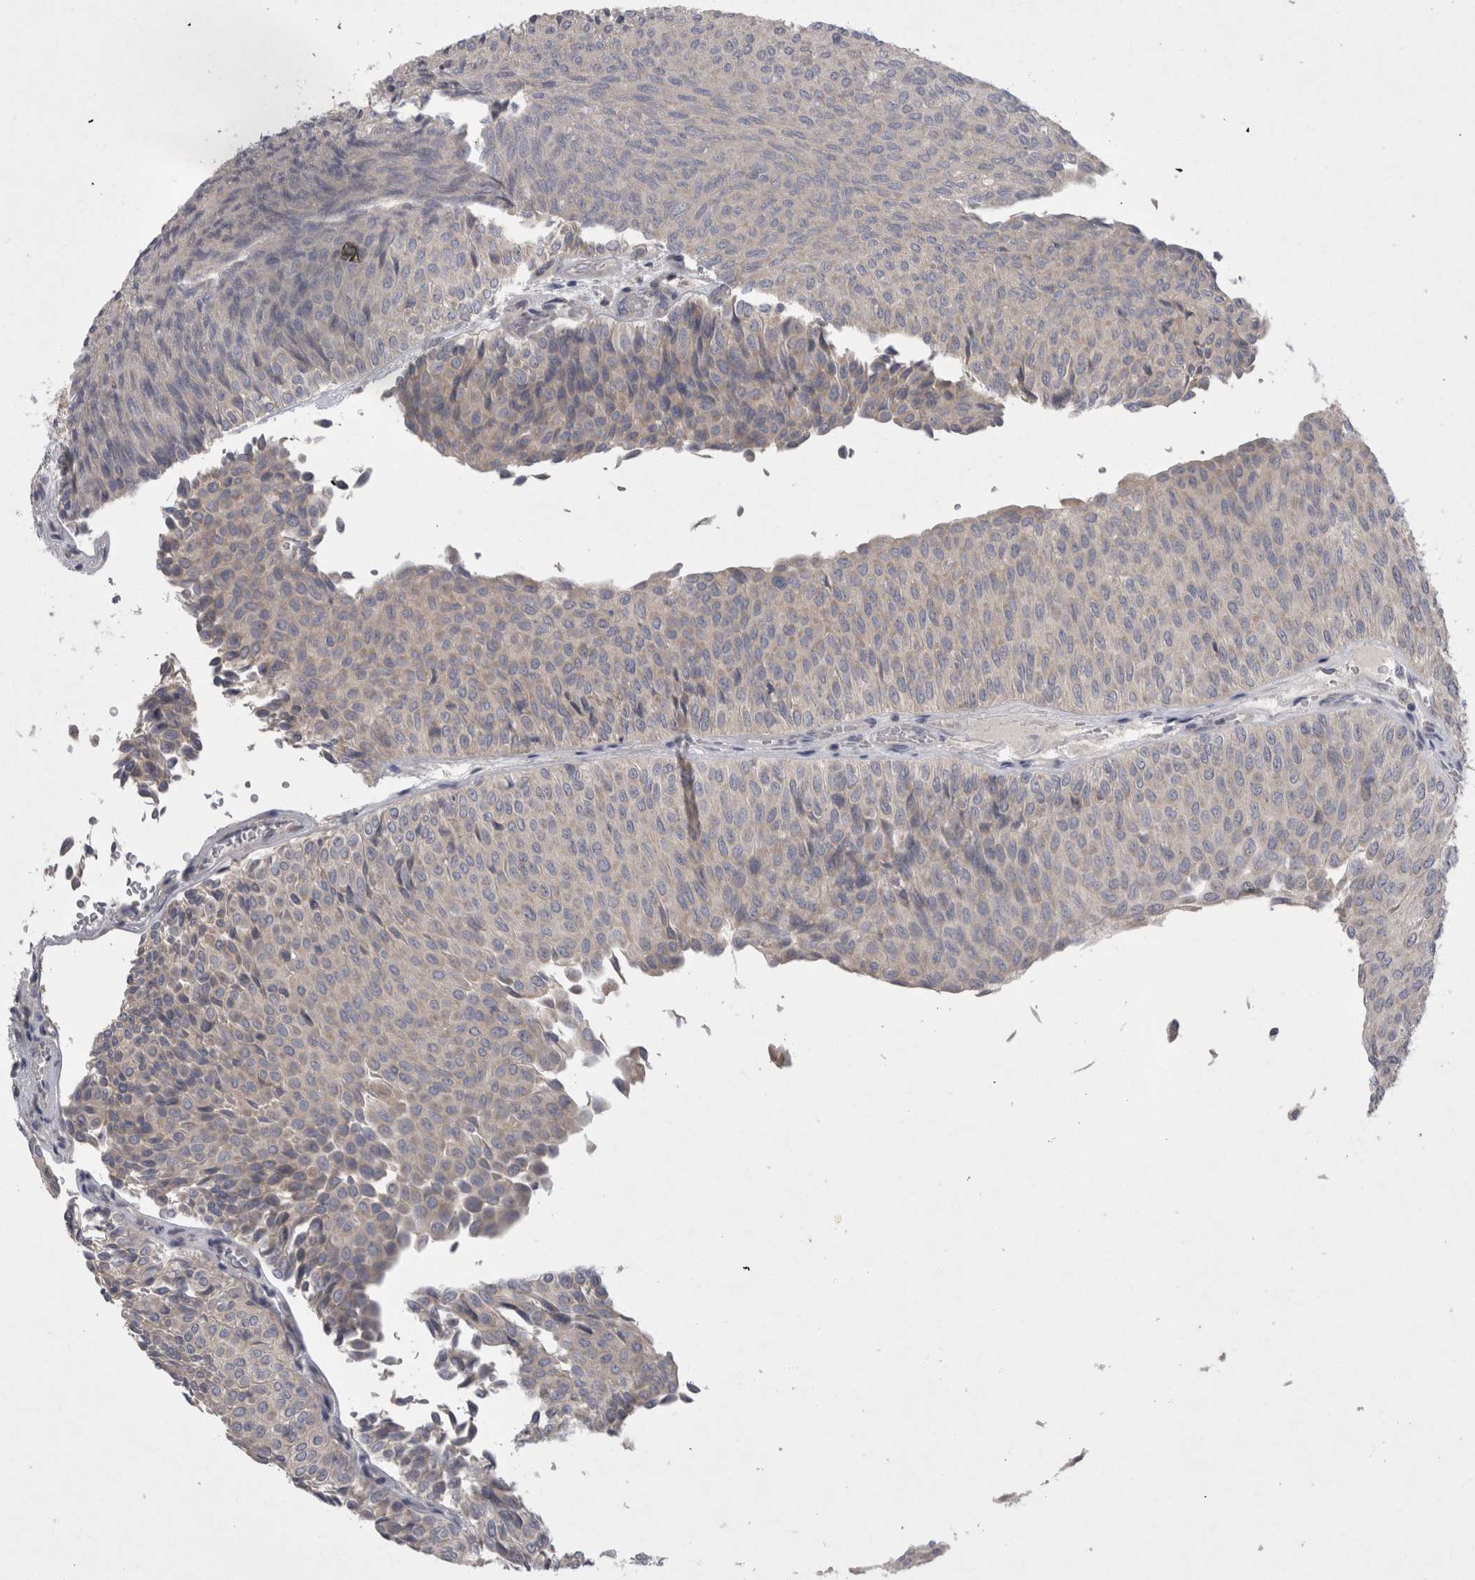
{"staining": {"intensity": "negative", "quantity": "none", "location": "none"}, "tissue": "urothelial cancer", "cell_type": "Tumor cells", "image_type": "cancer", "snomed": [{"axis": "morphology", "description": "Urothelial carcinoma, Low grade"}, {"axis": "topography", "description": "Urinary bladder"}], "caption": "Immunohistochemical staining of human low-grade urothelial carcinoma displays no significant staining in tumor cells.", "gene": "LRRC40", "patient": {"sex": "male", "age": 78}}